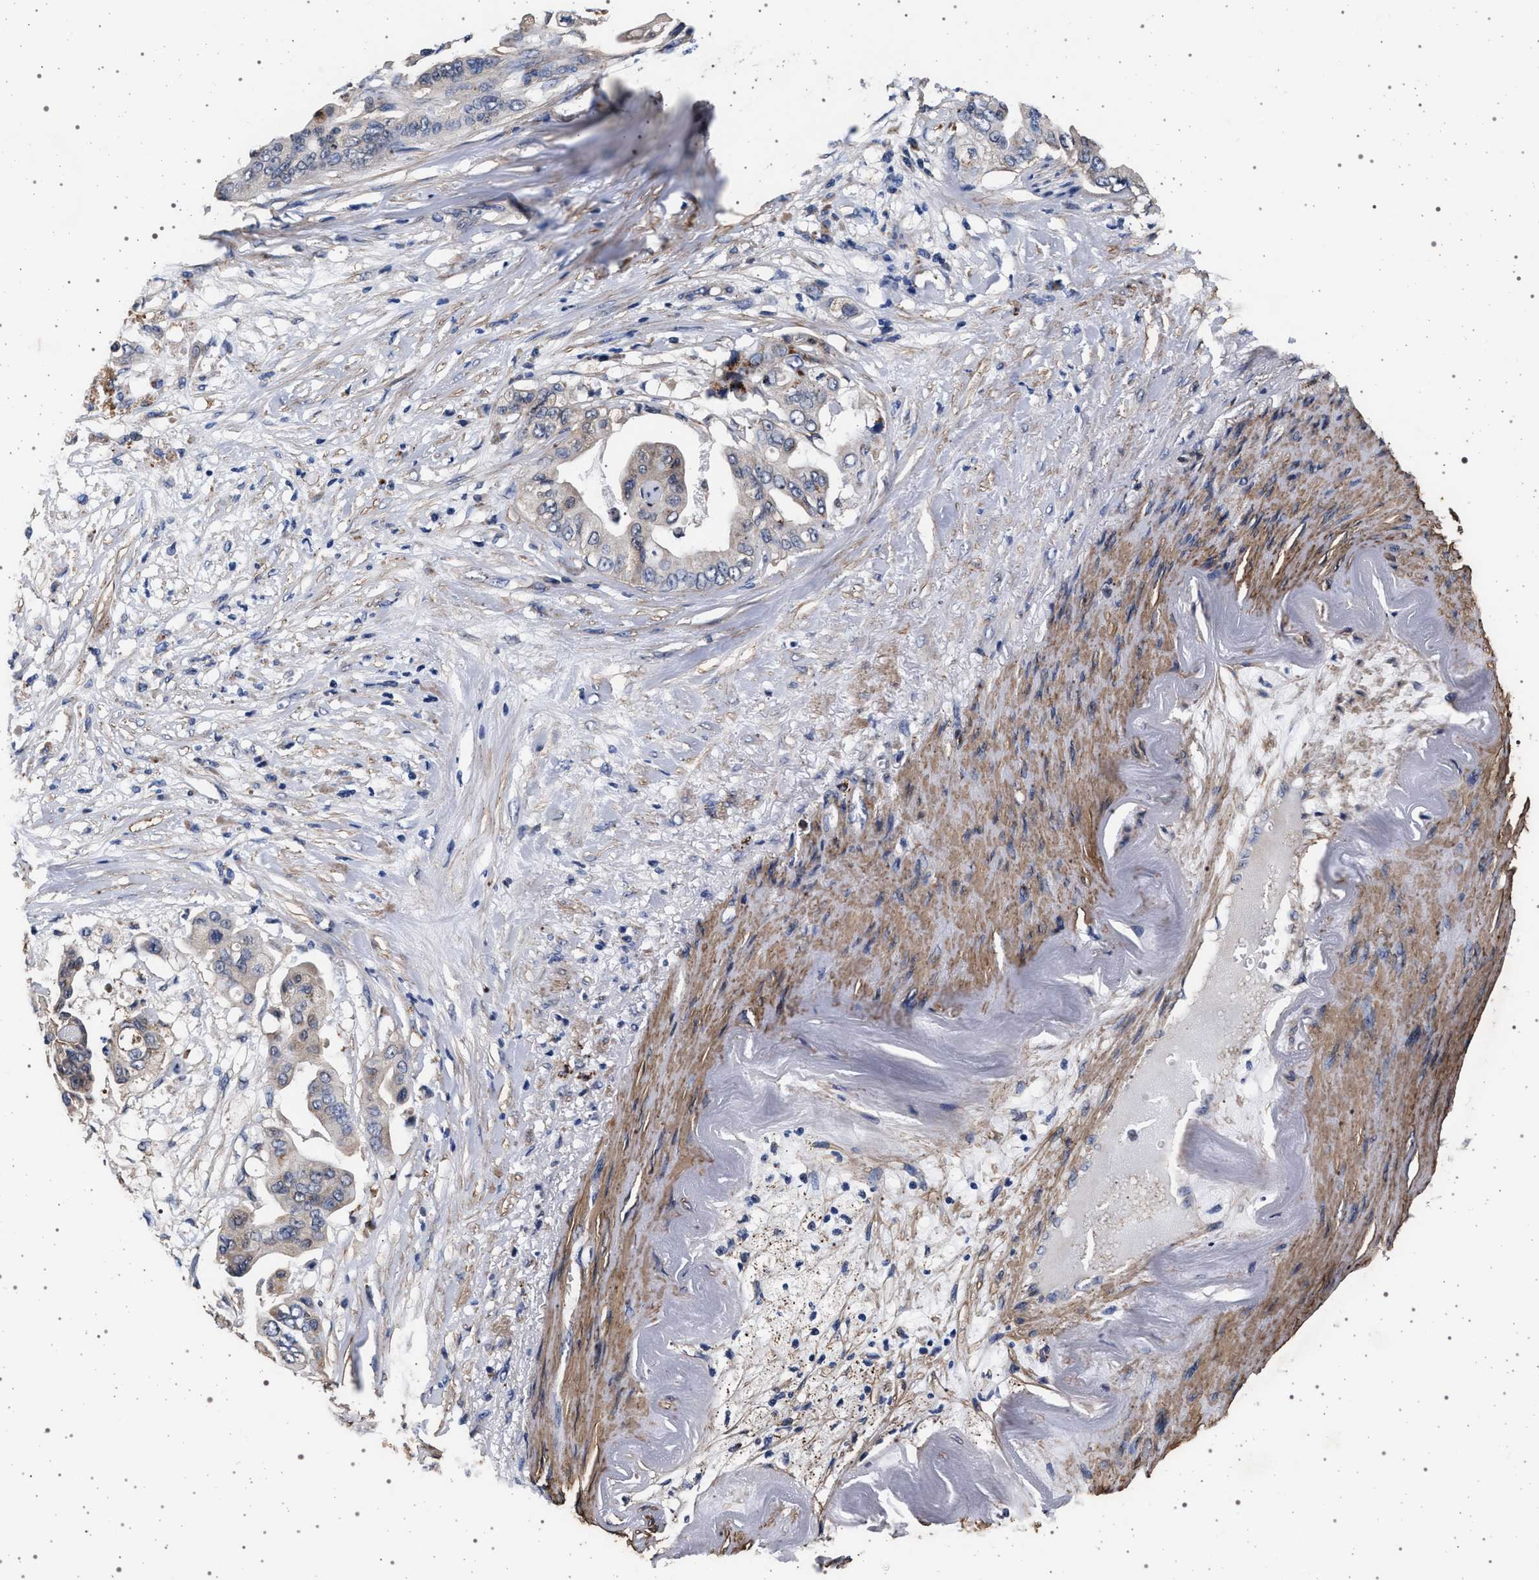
{"staining": {"intensity": "moderate", "quantity": "25%-75%", "location": "cytoplasmic/membranous,nuclear"}, "tissue": "pancreatic cancer", "cell_type": "Tumor cells", "image_type": "cancer", "snomed": [{"axis": "morphology", "description": "Adenocarcinoma, NOS"}, {"axis": "topography", "description": "Pancreas"}], "caption": "DAB immunohistochemical staining of human pancreatic adenocarcinoma reveals moderate cytoplasmic/membranous and nuclear protein positivity in about 25%-75% of tumor cells. The staining was performed using DAB, with brown indicating positive protein expression. Nuclei are stained blue with hematoxylin.", "gene": "KCNK6", "patient": {"sex": "female", "age": 75}}